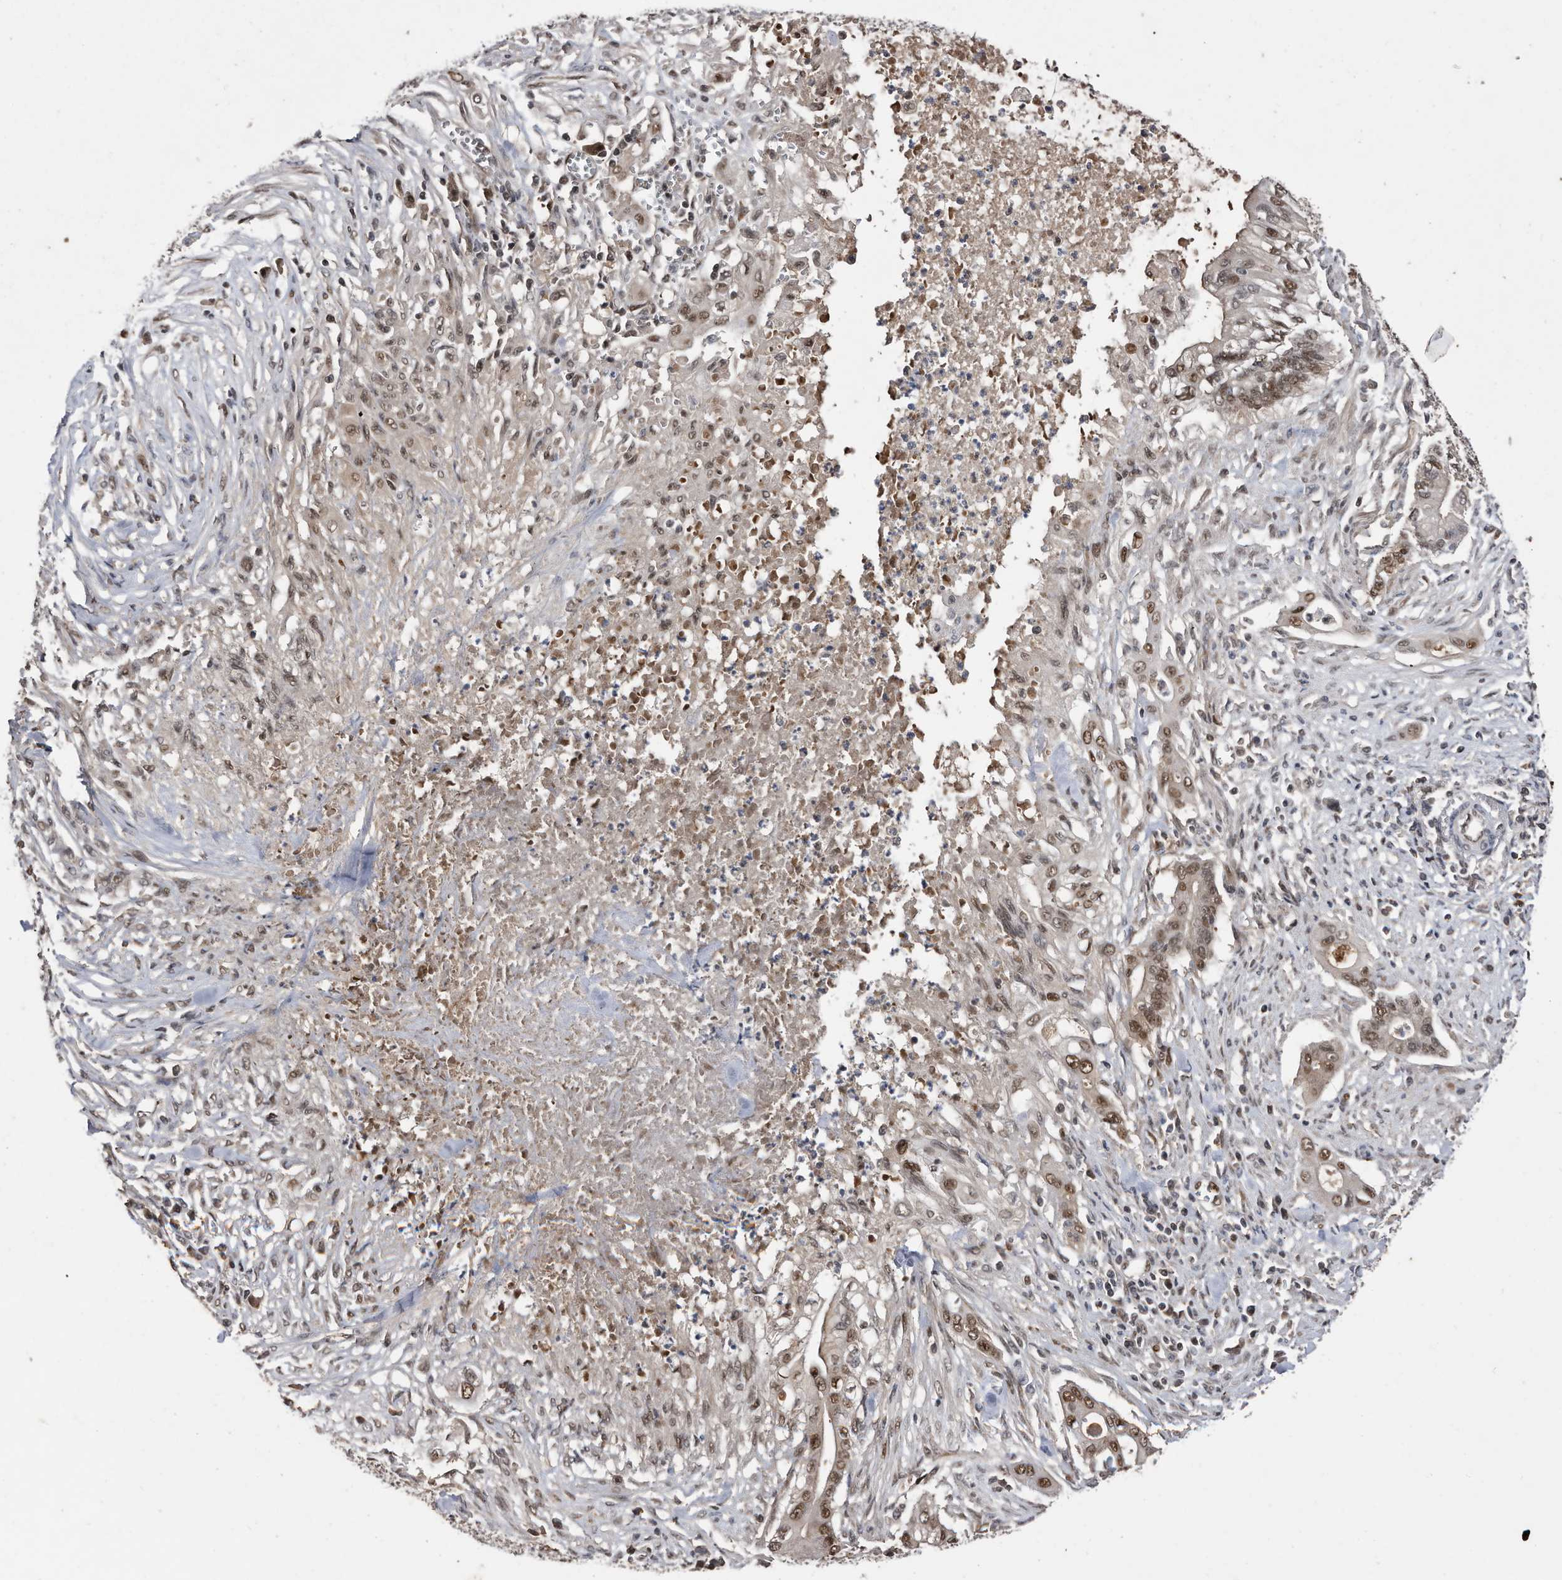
{"staining": {"intensity": "moderate", "quantity": ">75%", "location": "nuclear"}, "tissue": "pancreatic cancer", "cell_type": "Tumor cells", "image_type": "cancer", "snomed": [{"axis": "morphology", "description": "Adenocarcinoma, NOS"}, {"axis": "topography", "description": "Pancreas"}], "caption": "Immunohistochemistry (IHC) image of neoplastic tissue: human pancreatic cancer stained using immunohistochemistry (IHC) shows medium levels of moderate protein expression localized specifically in the nuclear of tumor cells, appearing as a nuclear brown color.", "gene": "RAD23B", "patient": {"sex": "male", "age": 58}}